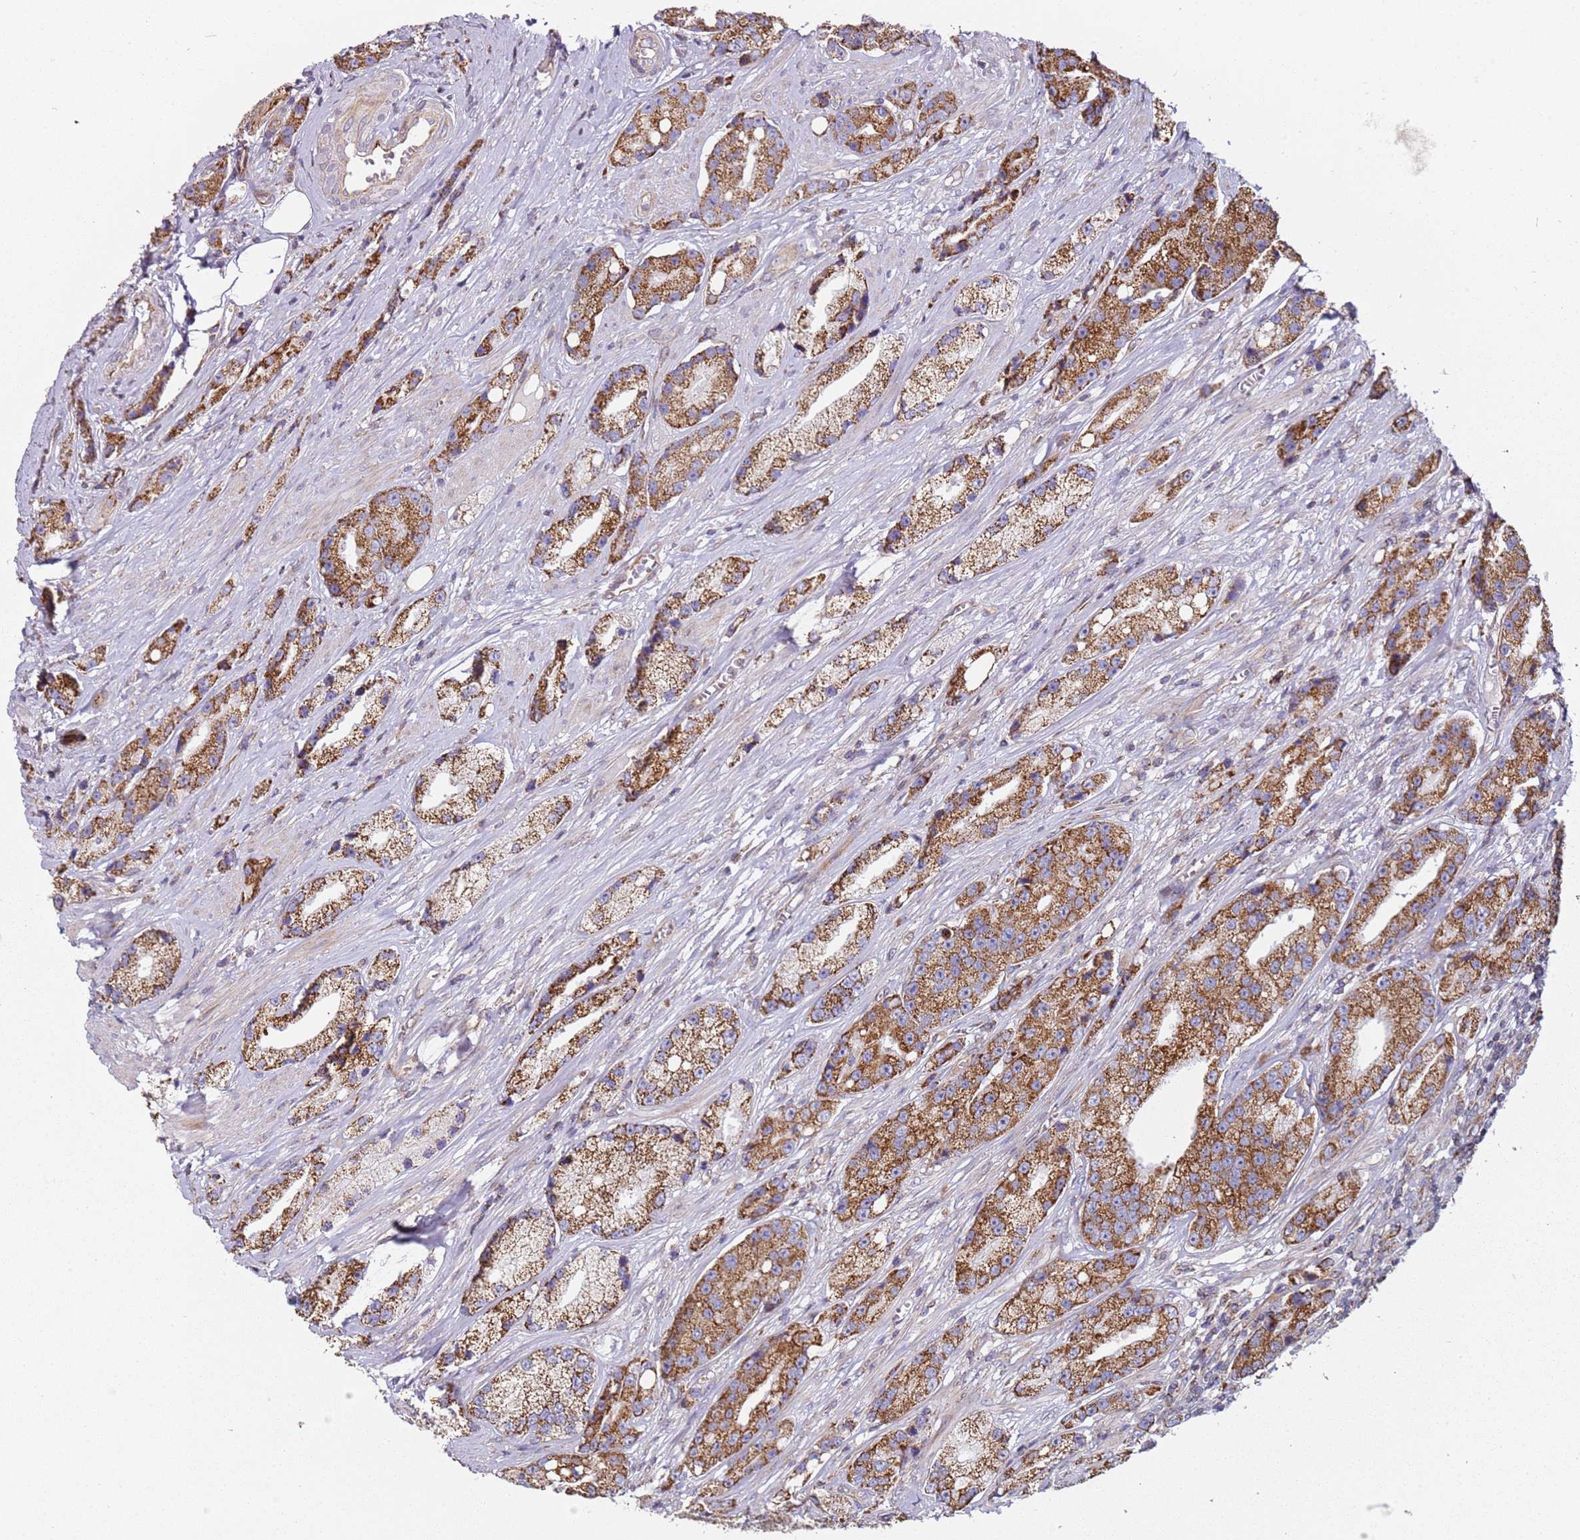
{"staining": {"intensity": "moderate", "quantity": ">75%", "location": "cytoplasmic/membranous"}, "tissue": "prostate cancer", "cell_type": "Tumor cells", "image_type": "cancer", "snomed": [{"axis": "morphology", "description": "Adenocarcinoma, High grade"}, {"axis": "topography", "description": "Prostate"}], "caption": "Moderate cytoplasmic/membranous staining is identified in approximately >75% of tumor cells in high-grade adenocarcinoma (prostate).", "gene": "ALS2", "patient": {"sex": "male", "age": 74}}